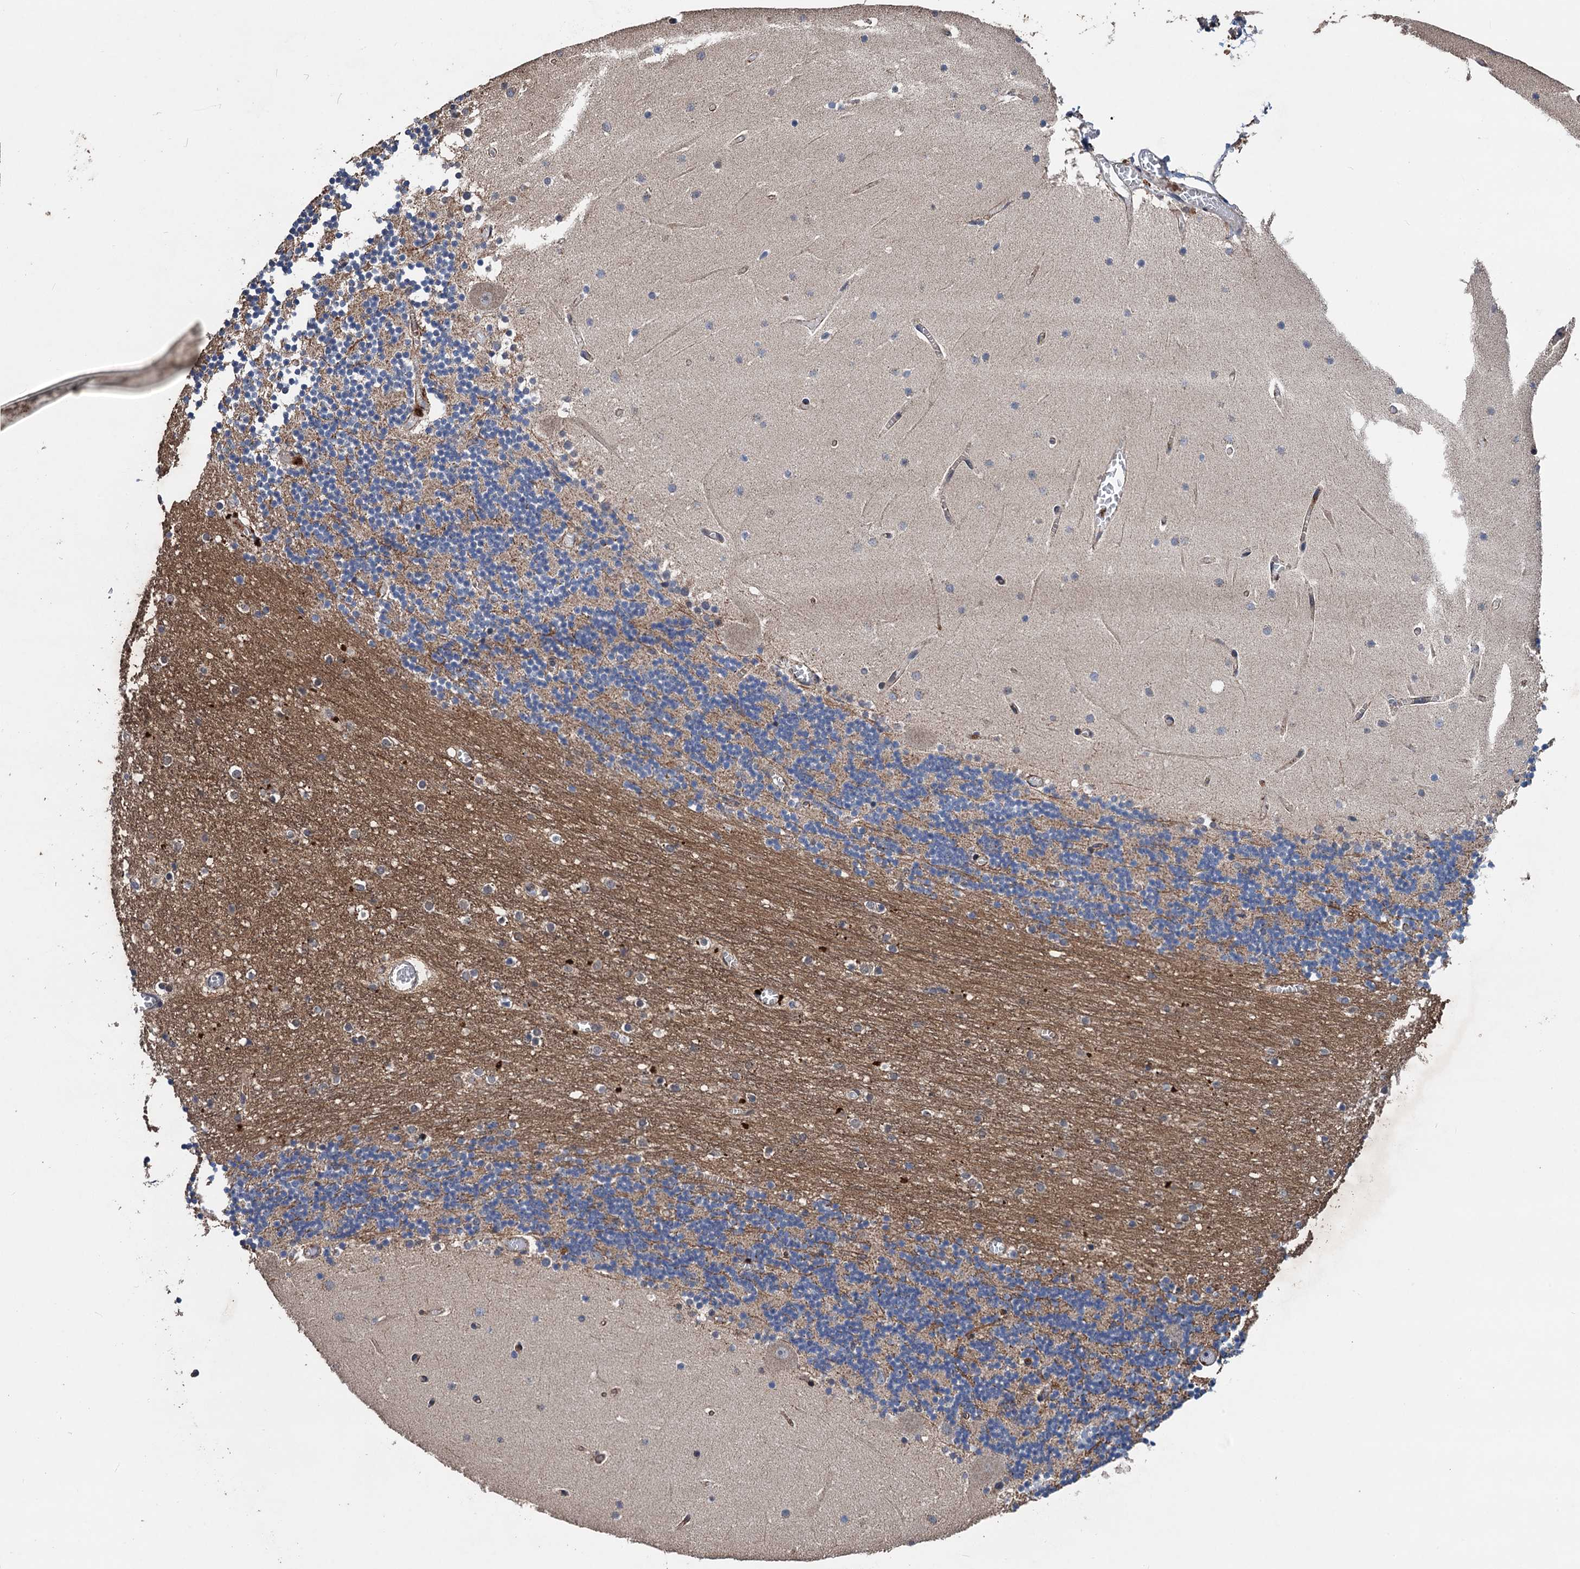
{"staining": {"intensity": "moderate", "quantity": "25%-75%", "location": "cytoplasmic/membranous"}, "tissue": "cerebellum", "cell_type": "Cells in granular layer", "image_type": "normal", "snomed": [{"axis": "morphology", "description": "Normal tissue, NOS"}, {"axis": "topography", "description": "Cerebellum"}], "caption": "Protein analysis of normal cerebellum demonstrates moderate cytoplasmic/membranous staining in about 25%-75% of cells in granular layer.", "gene": "DGLUCY", "patient": {"sex": "female", "age": 28}}